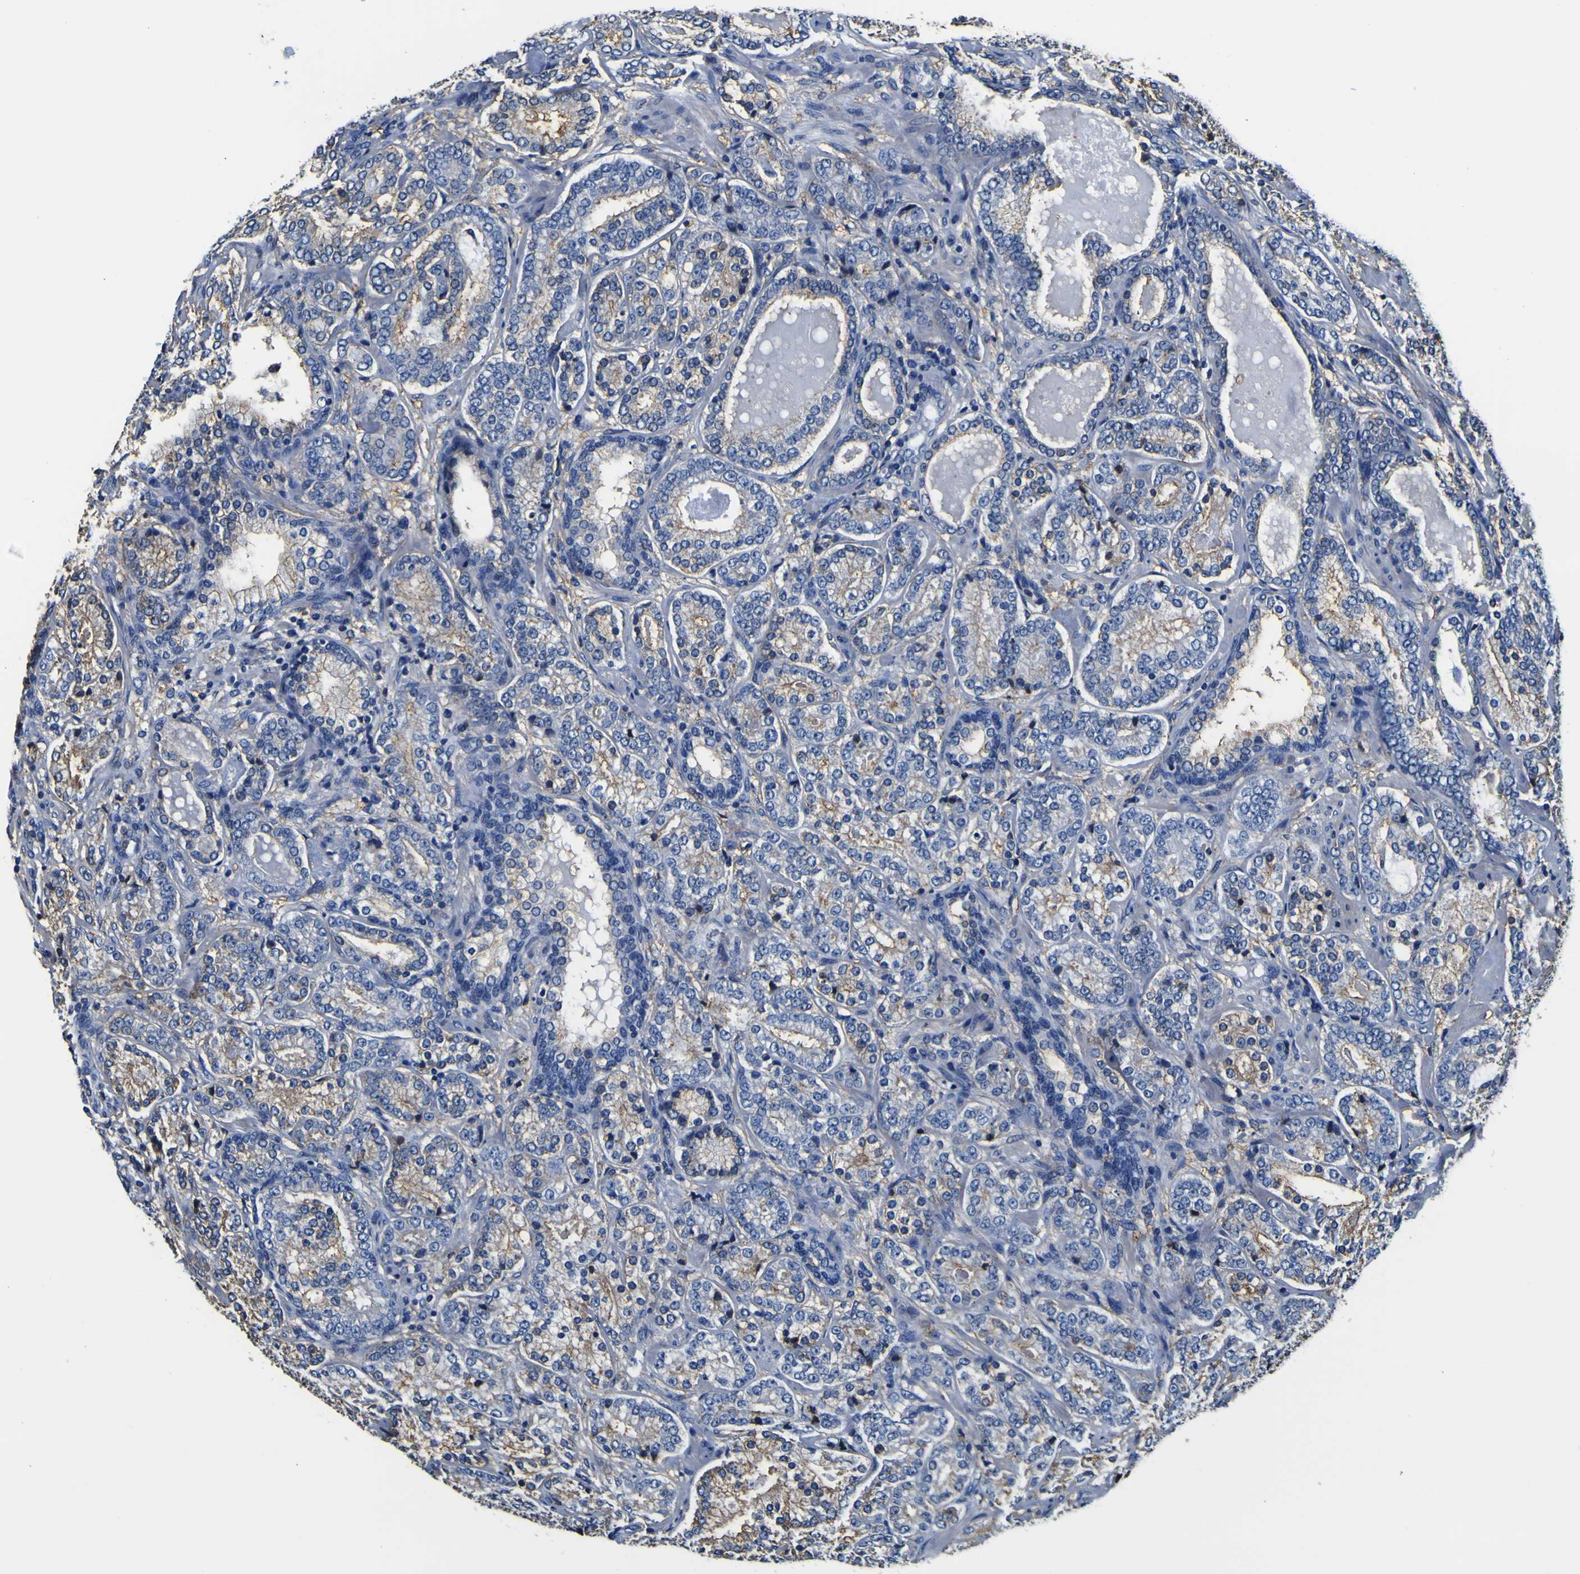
{"staining": {"intensity": "moderate", "quantity": "25%-75%", "location": "cytoplasmic/membranous"}, "tissue": "prostate cancer", "cell_type": "Tumor cells", "image_type": "cancer", "snomed": [{"axis": "morphology", "description": "Adenocarcinoma, High grade"}, {"axis": "topography", "description": "Prostate"}], "caption": "The micrograph shows immunohistochemical staining of prostate cancer (adenocarcinoma (high-grade)). There is moderate cytoplasmic/membranous positivity is seen in about 25%-75% of tumor cells. Using DAB (brown) and hematoxylin (blue) stains, captured at high magnification using brightfield microscopy.", "gene": "PXDN", "patient": {"sex": "male", "age": 61}}